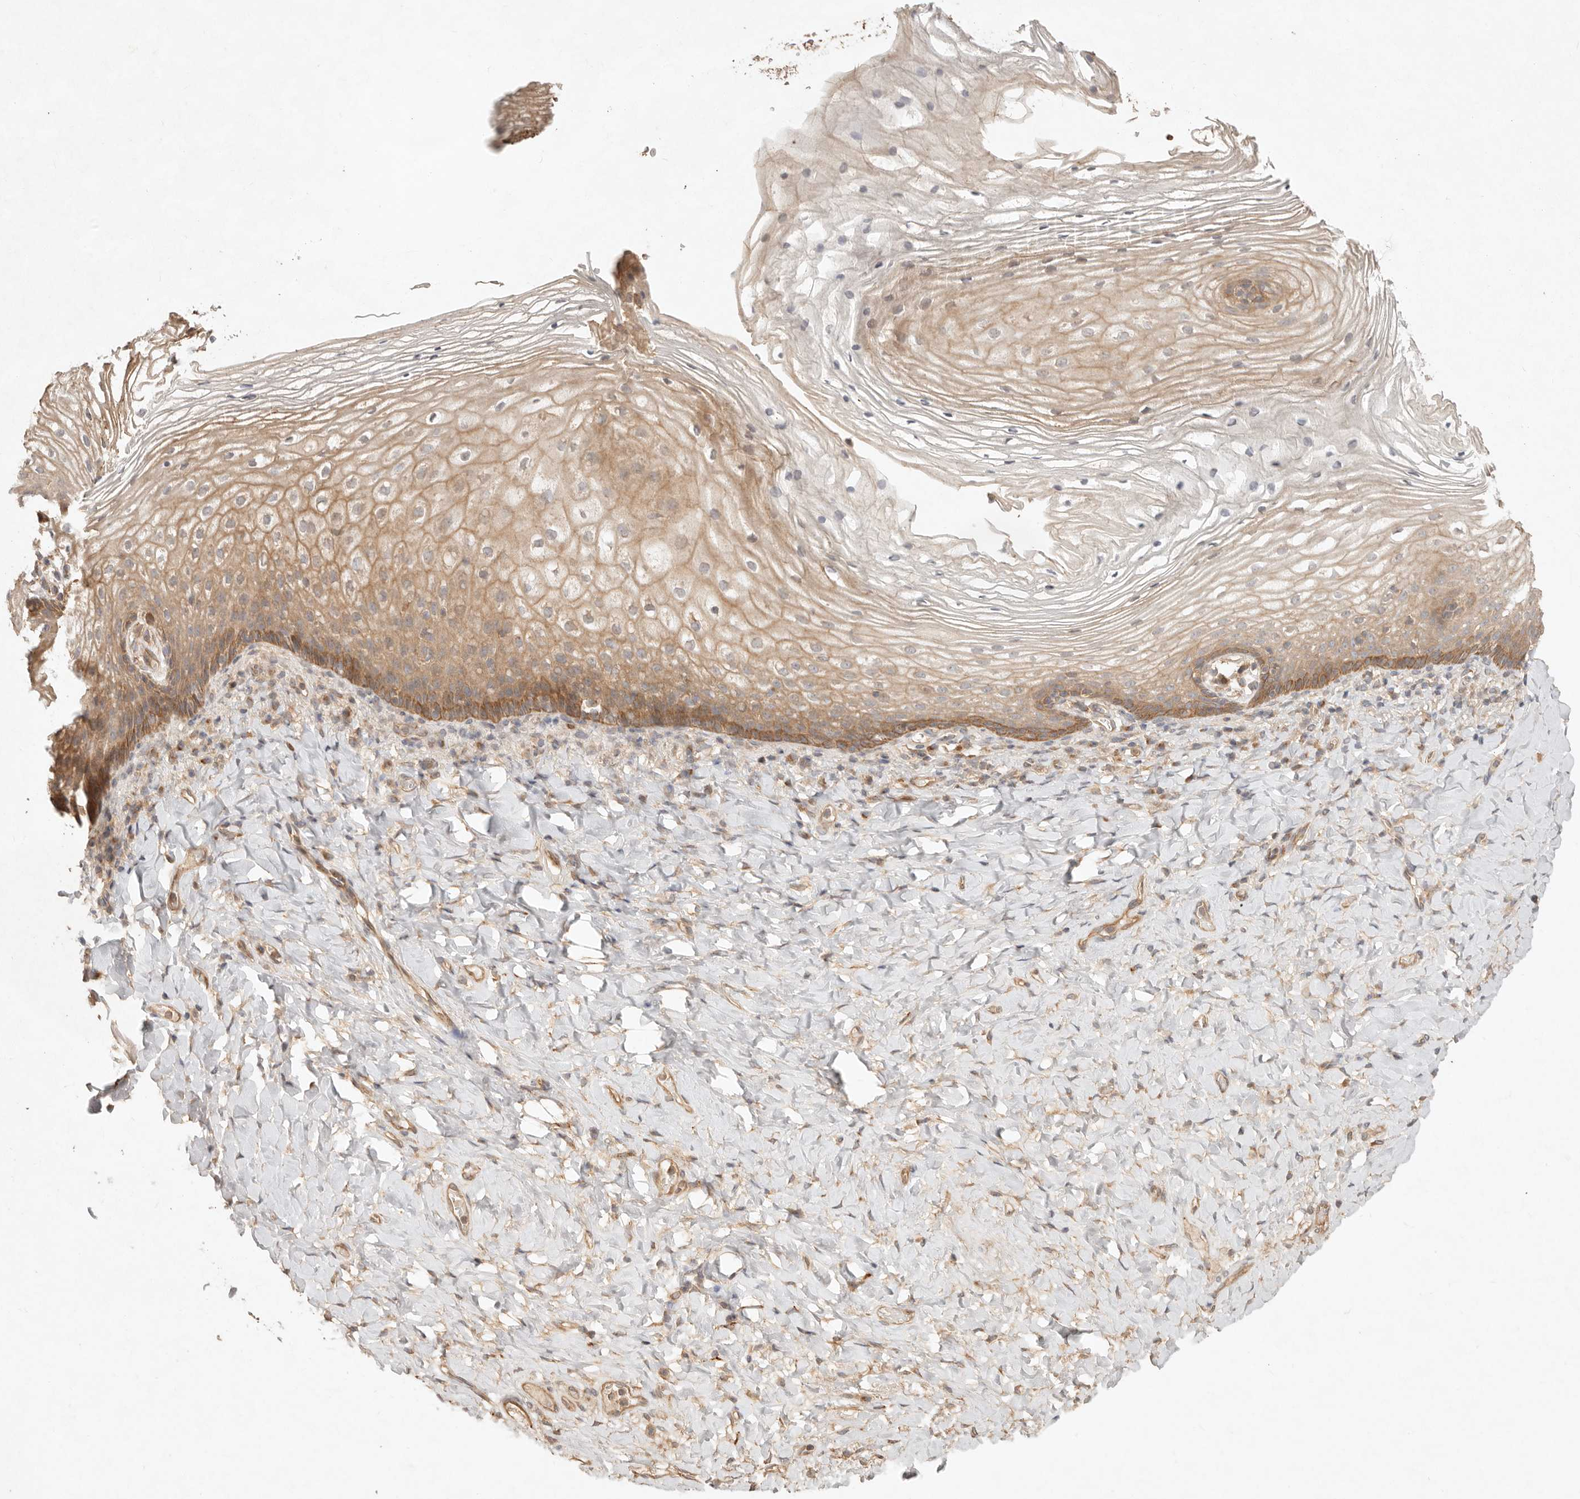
{"staining": {"intensity": "moderate", "quantity": ">75%", "location": "cytoplasmic/membranous"}, "tissue": "vagina", "cell_type": "Squamous epithelial cells", "image_type": "normal", "snomed": [{"axis": "morphology", "description": "Normal tissue, NOS"}, {"axis": "topography", "description": "Vagina"}], "caption": "This image reveals IHC staining of benign vagina, with medium moderate cytoplasmic/membranous expression in about >75% of squamous epithelial cells.", "gene": "HECTD3", "patient": {"sex": "female", "age": 60}}